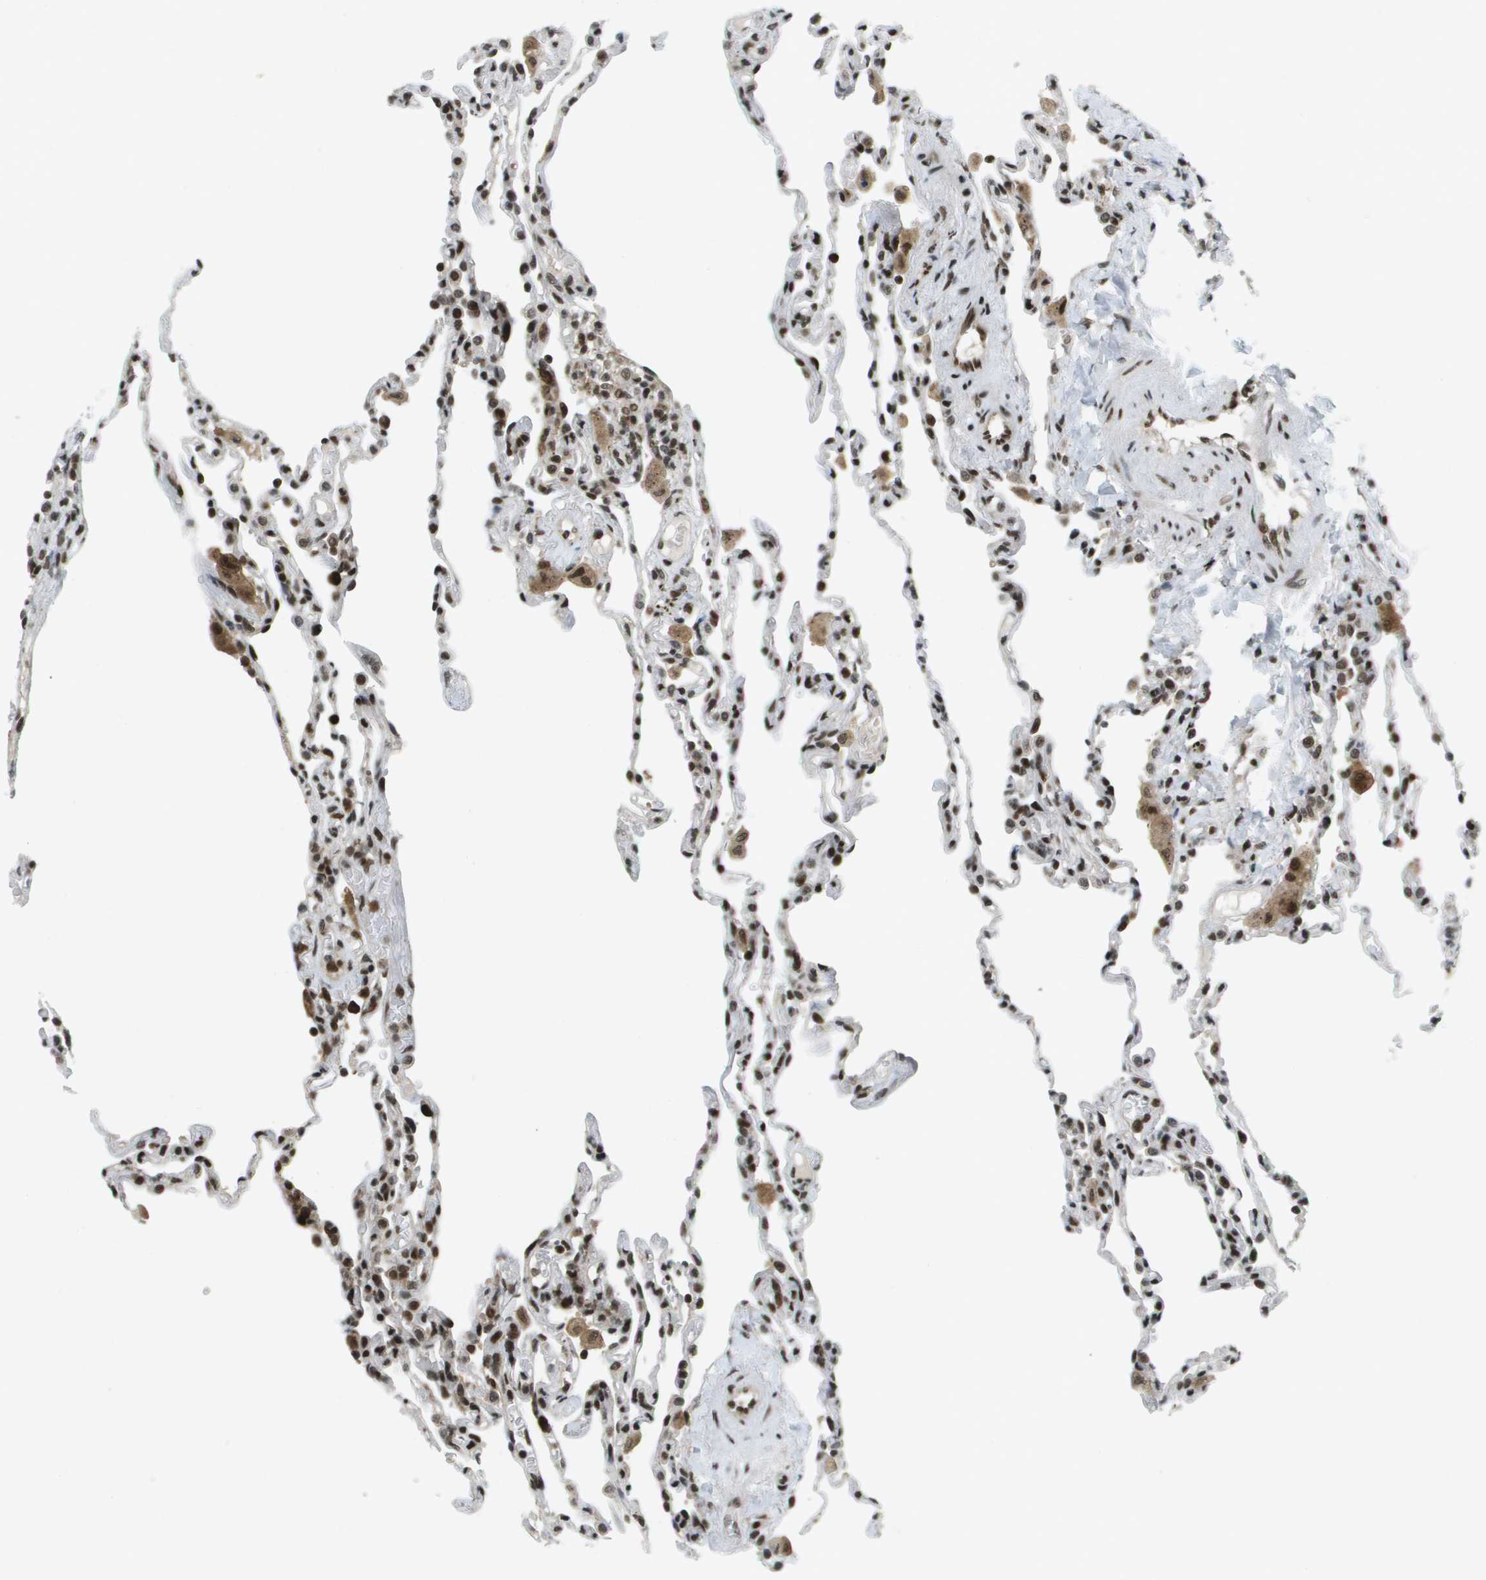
{"staining": {"intensity": "strong", "quantity": ">75%", "location": "nuclear"}, "tissue": "lung", "cell_type": "Alveolar cells", "image_type": "normal", "snomed": [{"axis": "morphology", "description": "Normal tissue, NOS"}, {"axis": "topography", "description": "Lung"}], "caption": "Alveolar cells demonstrate strong nuclear expression in about >75% of cells in benign lung. The protein of interest is stained brown, and the nuclei are stained in blue (DAB IHC with brightfield microscopy, high magnification).", "gene": "IRF7", "patient": {"sex": "male", "age": 59}}